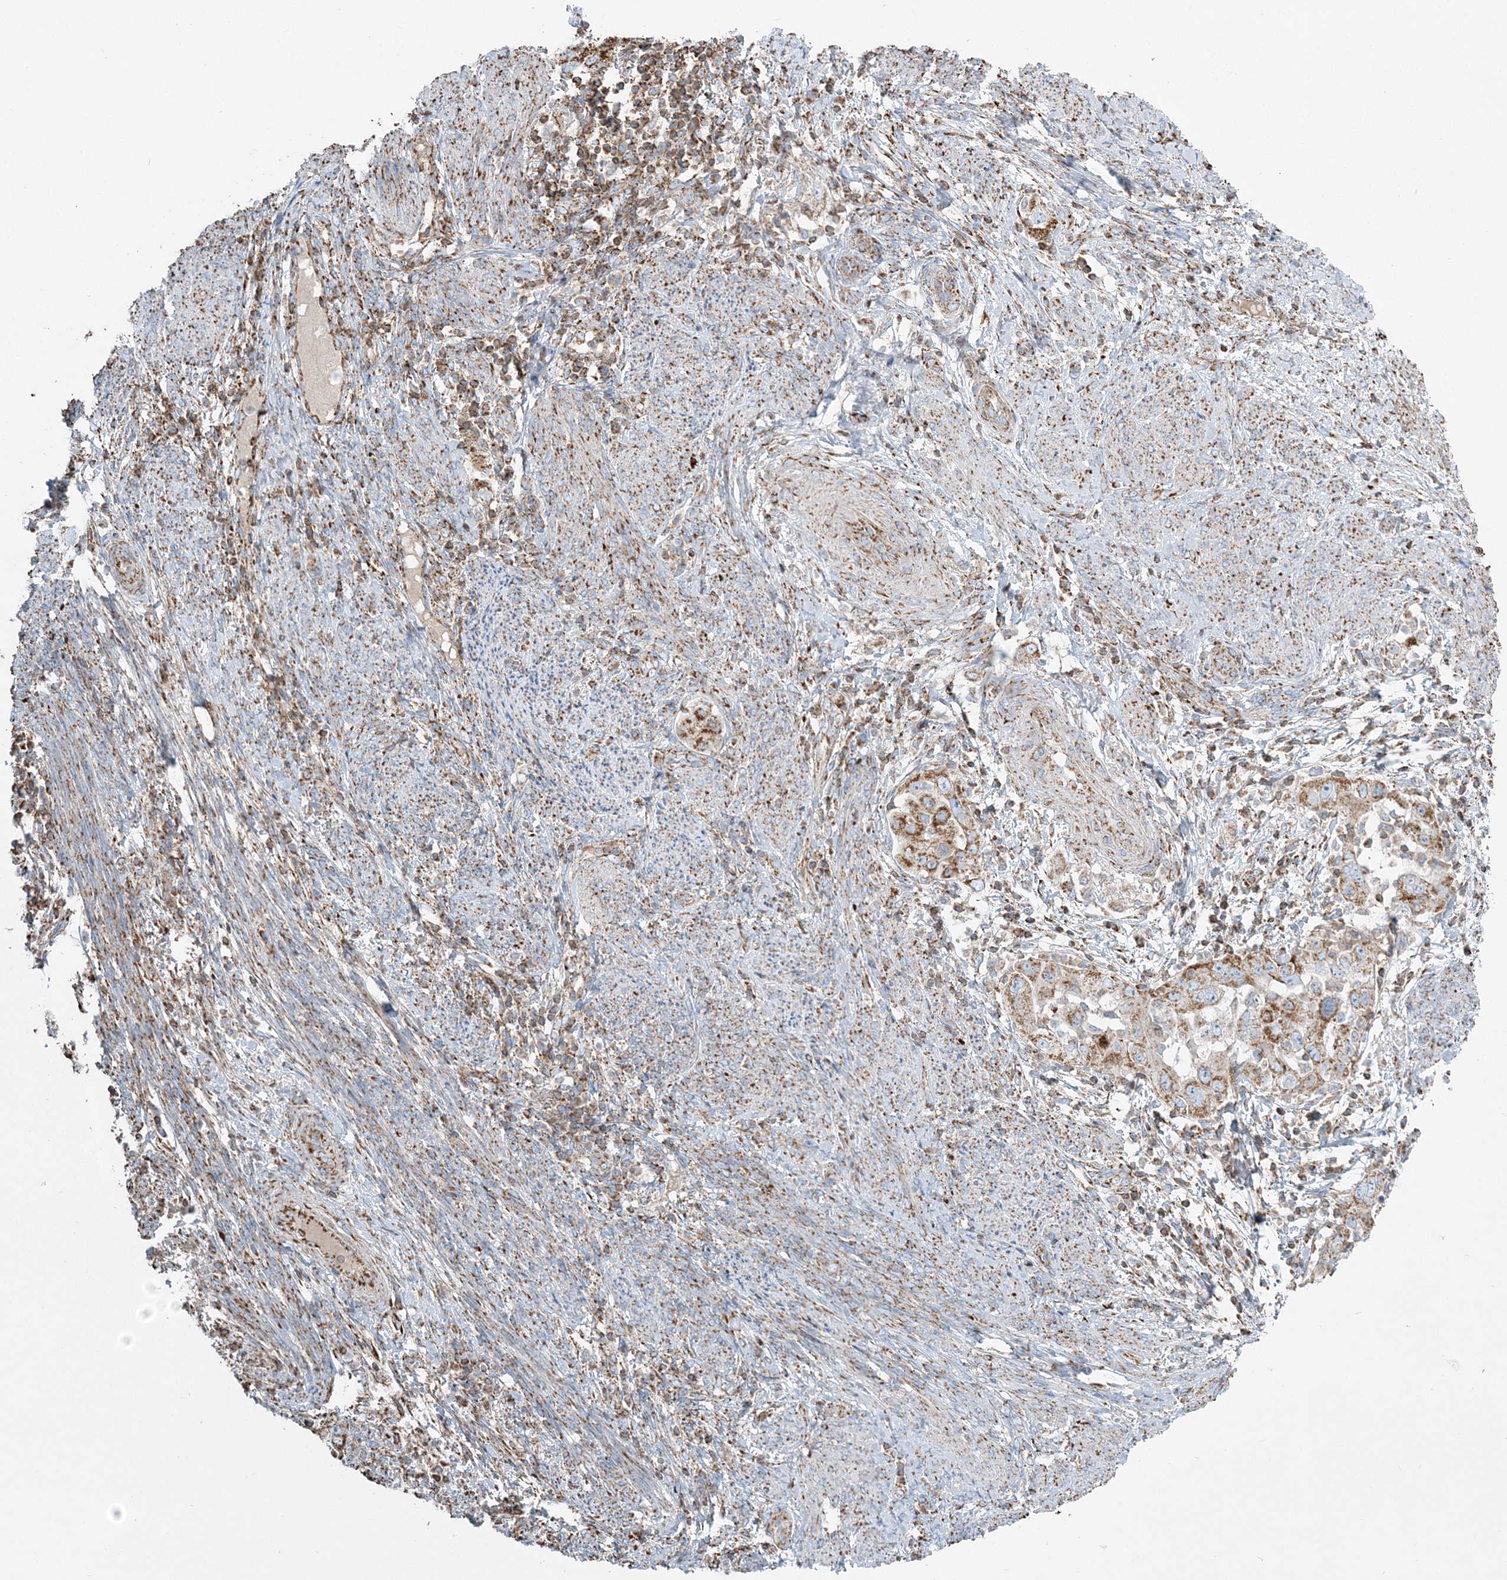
{"staining": {"intensity": "moderate", "quantity": ">75%", "location": "cytoplasmic/membranous"}, "tissue": "endometrial cancer", "cell_type": "Tumor cells", "image_type": "cancer", "snomed": [{"axis": "morphology", "description": "Adenocarcinoma, NOS"}, {"axis": "topography", "description": "Endometrium"}], "caption": "Immunohistochemistry (IHC) image of human adenocarcinoma (endometrial) stained for a protein (brown), which displays medium levels of moderate cytoplasmic/membranous positivity in about >75% of tumor cells.", "gene": "RAB11FIP3", "patient": {"sex": "female", "age": 85}}